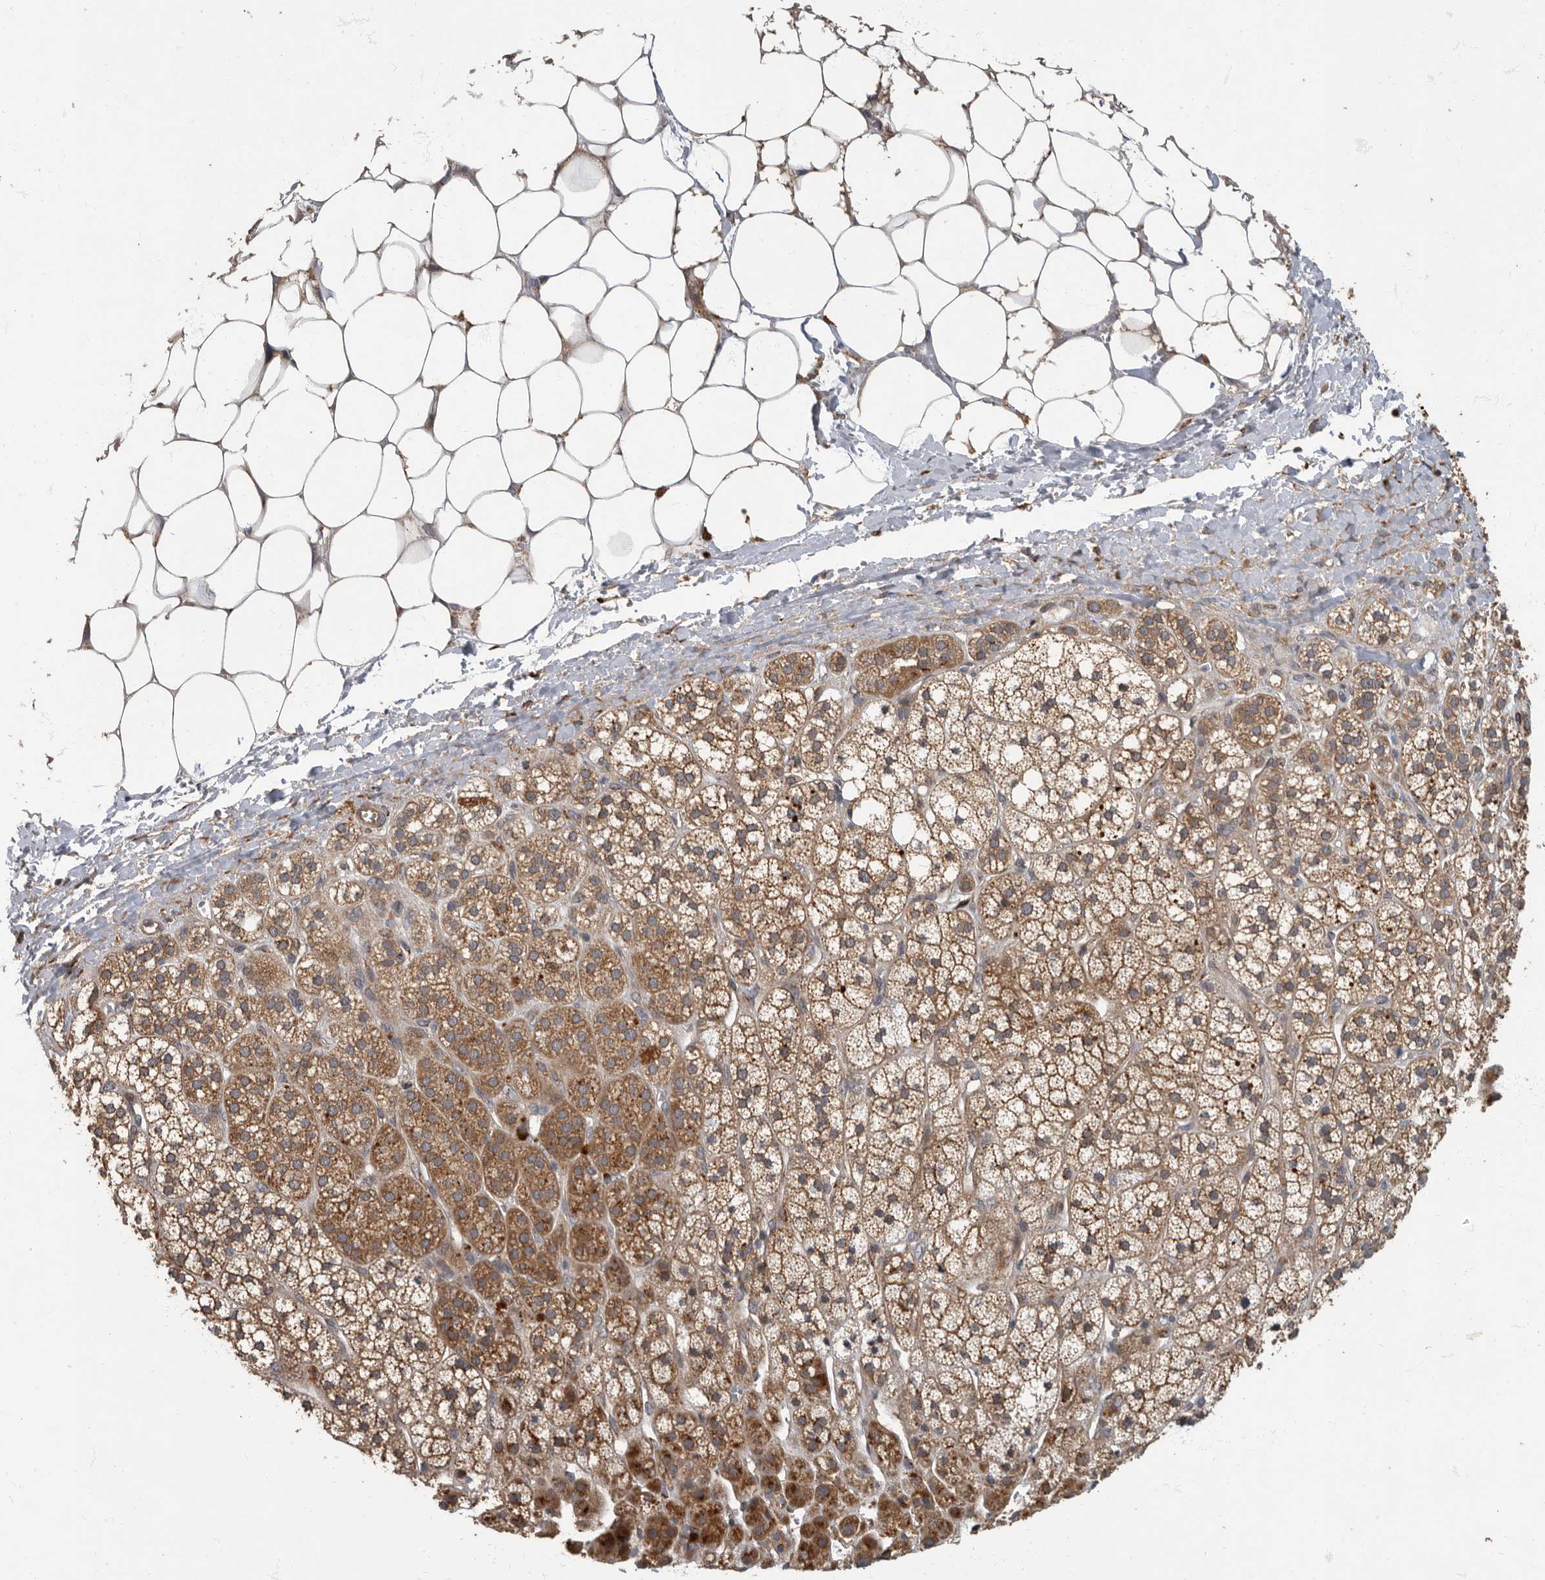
{"staining": {"intensity": "strong", "quantity": ">75%", "location": "cytoplasmic/membranous"}, "tissue": "adrenal gland", "cell_type": "Glandular cells", "image_type": "normal", "snomed": [{"axis": "morphology", "description": "Normal tissue, NOS"}, {"axis": "topography", "description": "Adrenal gland"}], "caption": "A brown stain shows strong cytoplasmic/membranous staining of a protein in glandular cells of unremarkable adrenal gland.", "gene": "IQCK", "patient": {"sex": "male", "age": 56}}